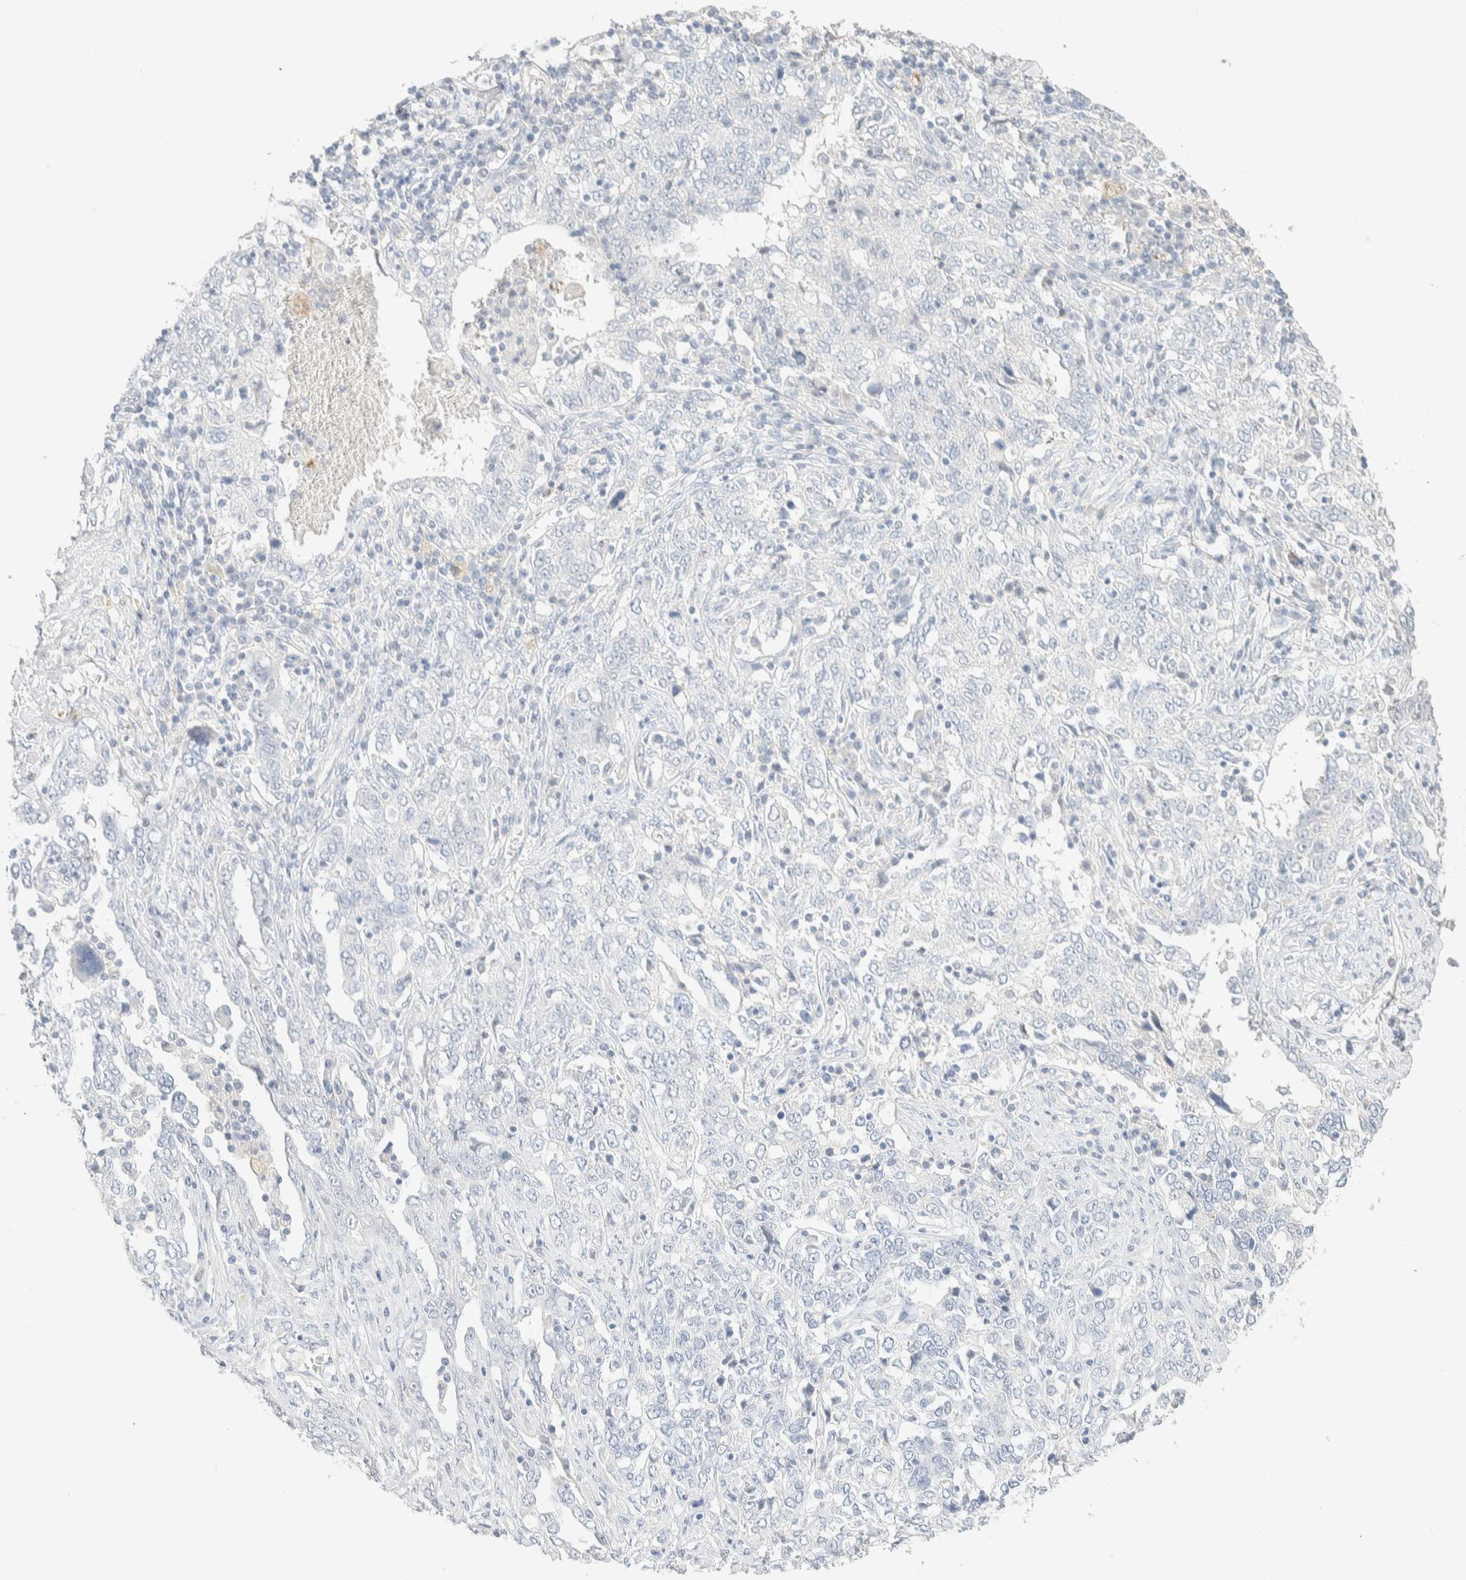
{"staining": {"intensity": "negative", "quantity": "none", "location": "none"}, "tissue": "ovarian cancer", "cell_type": "Tumor cells", "image_type": "cancer", "snomed": [{"axis": "morphology", "description": "Carcinoma, endometroid"}, {"axis": "topography", "description": "Ovary"}], "caption": "An immunohistochemistry (IHC) photomicrograph of ovarian cancer is shown. There is no staining in tumor cells of ovarian cancer. (DAB (3,3'-diaminobenzidine) IHC, high magnification).", "gene": "RIDA", "patient": {"sex": "female", "age": 62}}